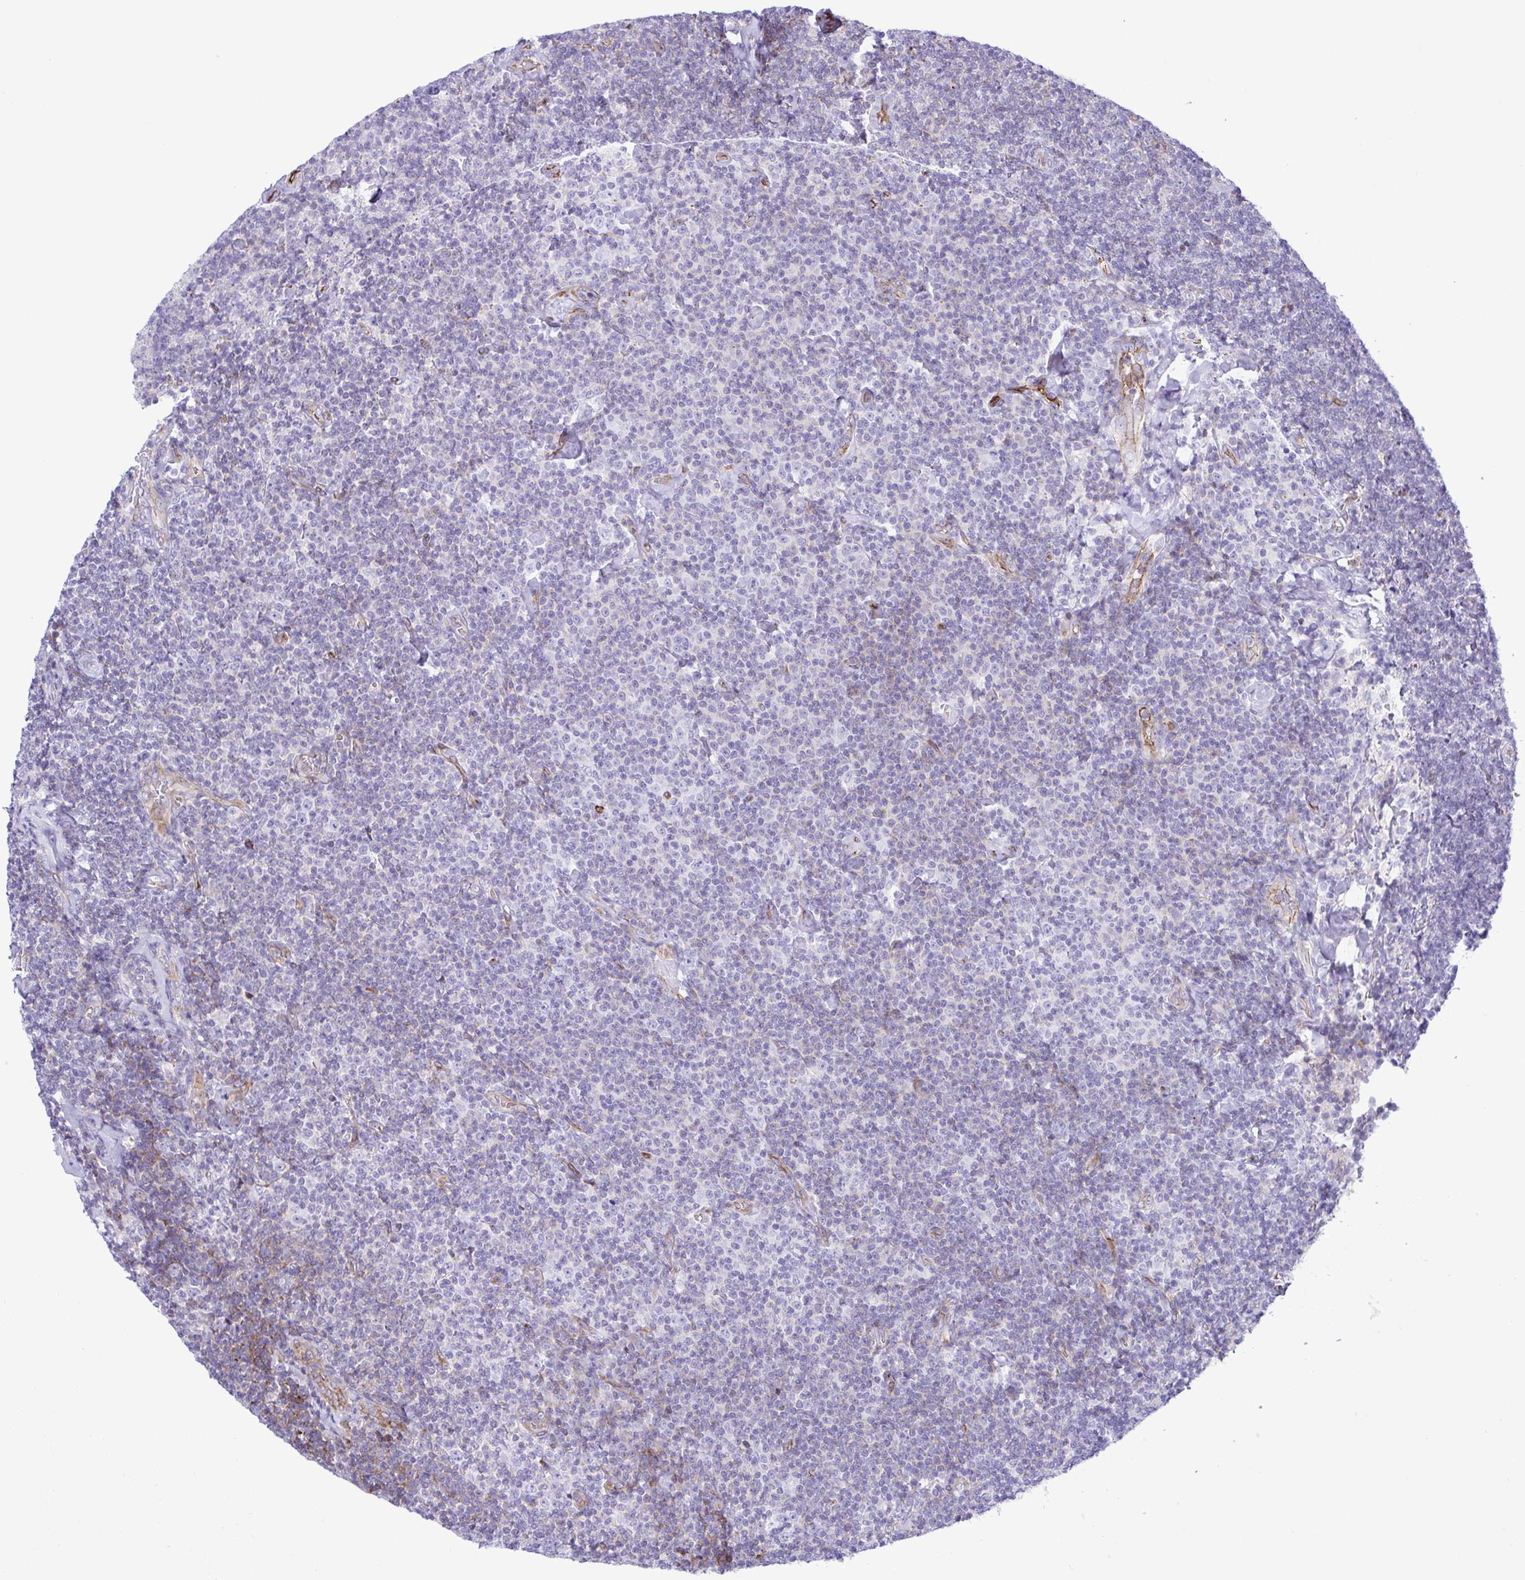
{"staining": {"intensity": "negative", "quantity": "none", "location": "none"}, "tissue": "lymphoma", "cell_type": "Tumor cells", "image_type": "cancer", "snomed": [{"axis": "morphology", "description": "Malignant lymphoma, non-Hodgkin's type, Low grade"}, {"axis": "topography", "description": "Lymph node"}], "caption": "Tumor cells show no significant protein staining in low-grade malignant lymphoma, non-Hodgkin's type.", "gene": "FLT1", "patient": {"sex": "male", "age": 81}}